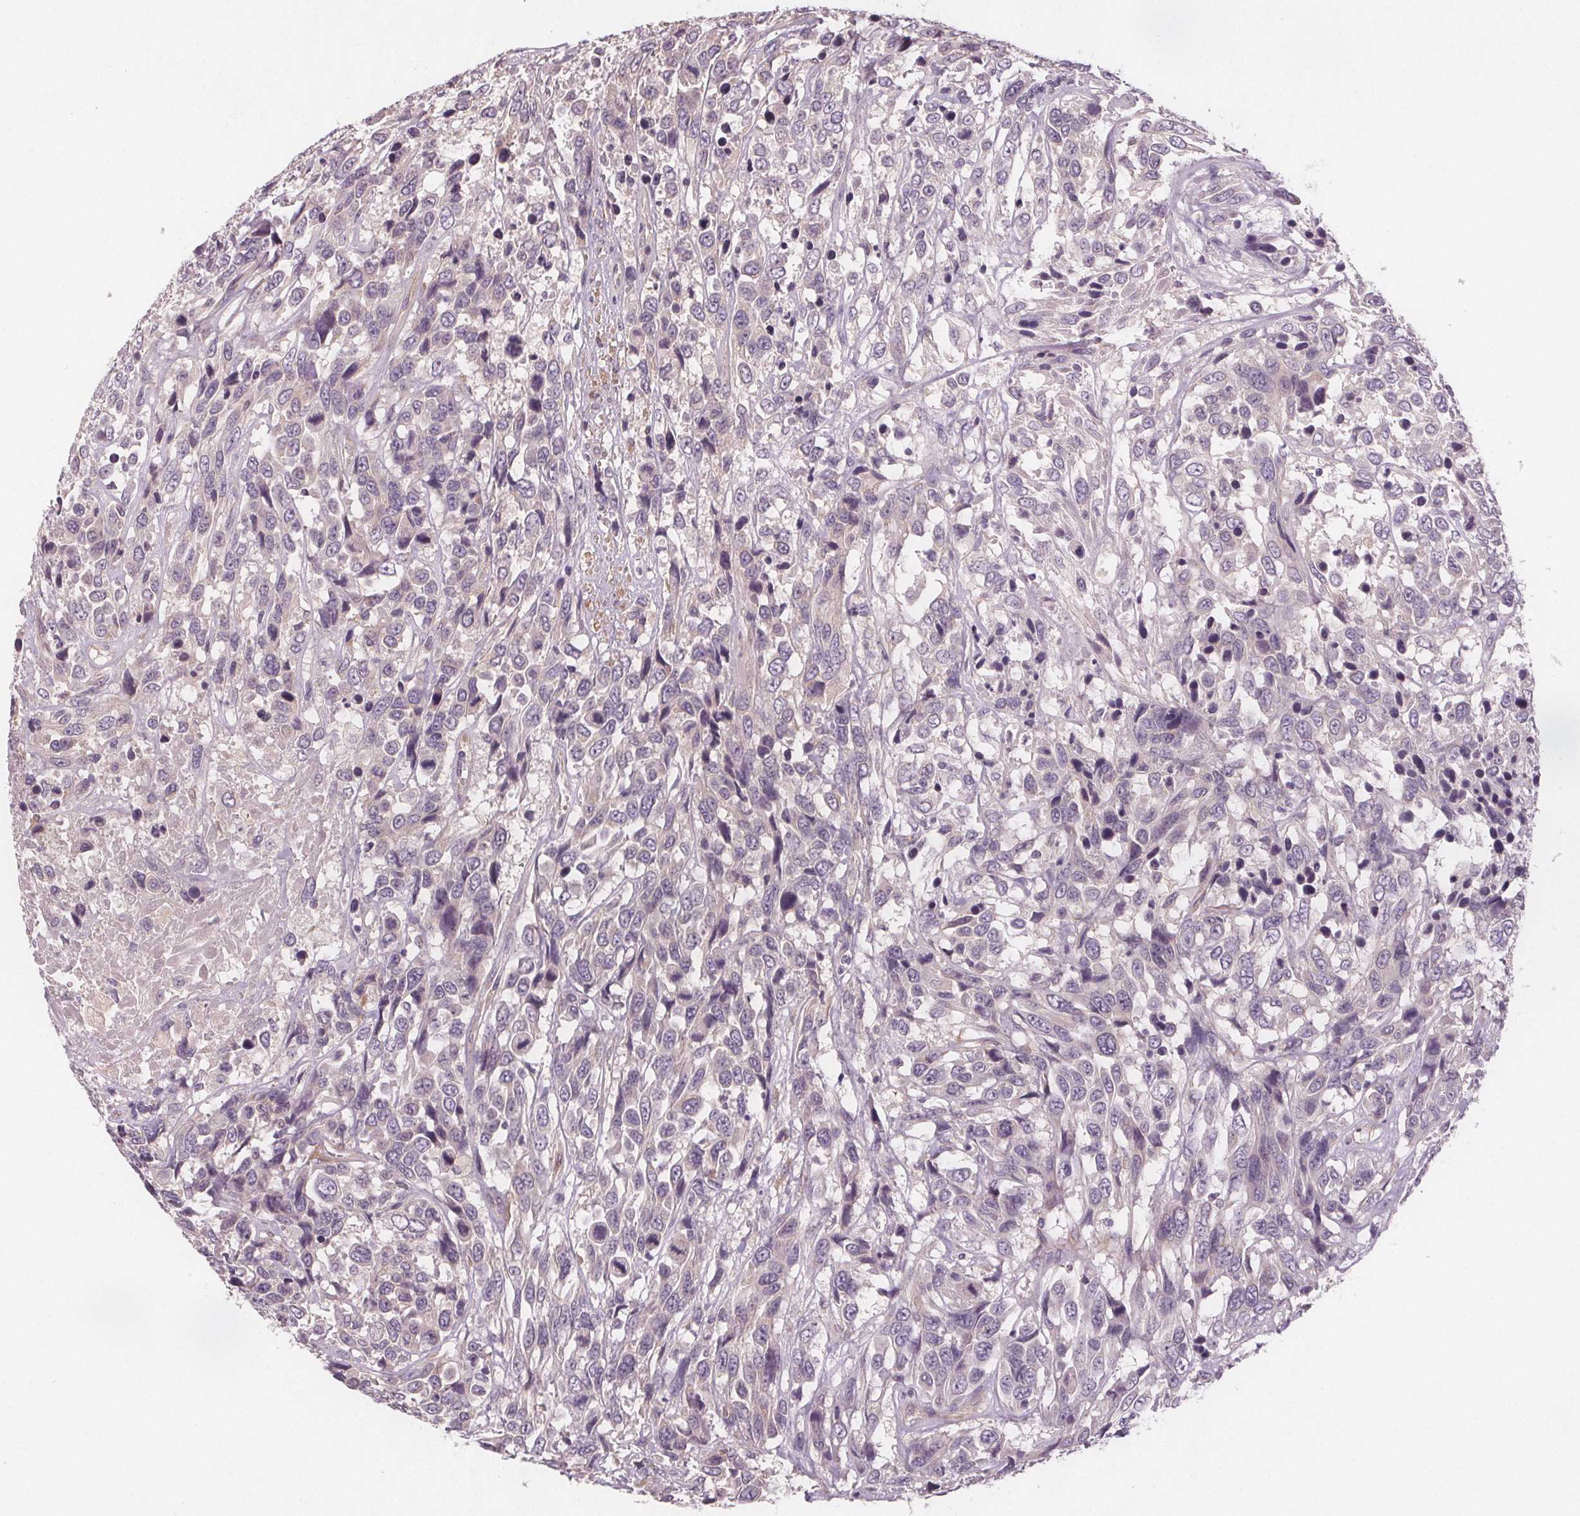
{"staining": {"intensity": "negative", "quantity": "none", "location": "none"}, "tissue": "urothelial cancer", "cell_type": "Tumor cells", "image_type": "cancer", "snomed": [{"axis": "morphology", "description": "Urothelial carcinoma, High grade"}, {"axis": "topography", "description": "Urinary bladder"}], "caption": "DAB immunohistochemical staining of urothelial carcinoma (high-grade) displays no significant expression in tumor cells. (DAB (3,3'-diaminobenzidine) IHC, high magnification).", "gene": "VNN1", "patient": {"sex": "female", "age": 70}}